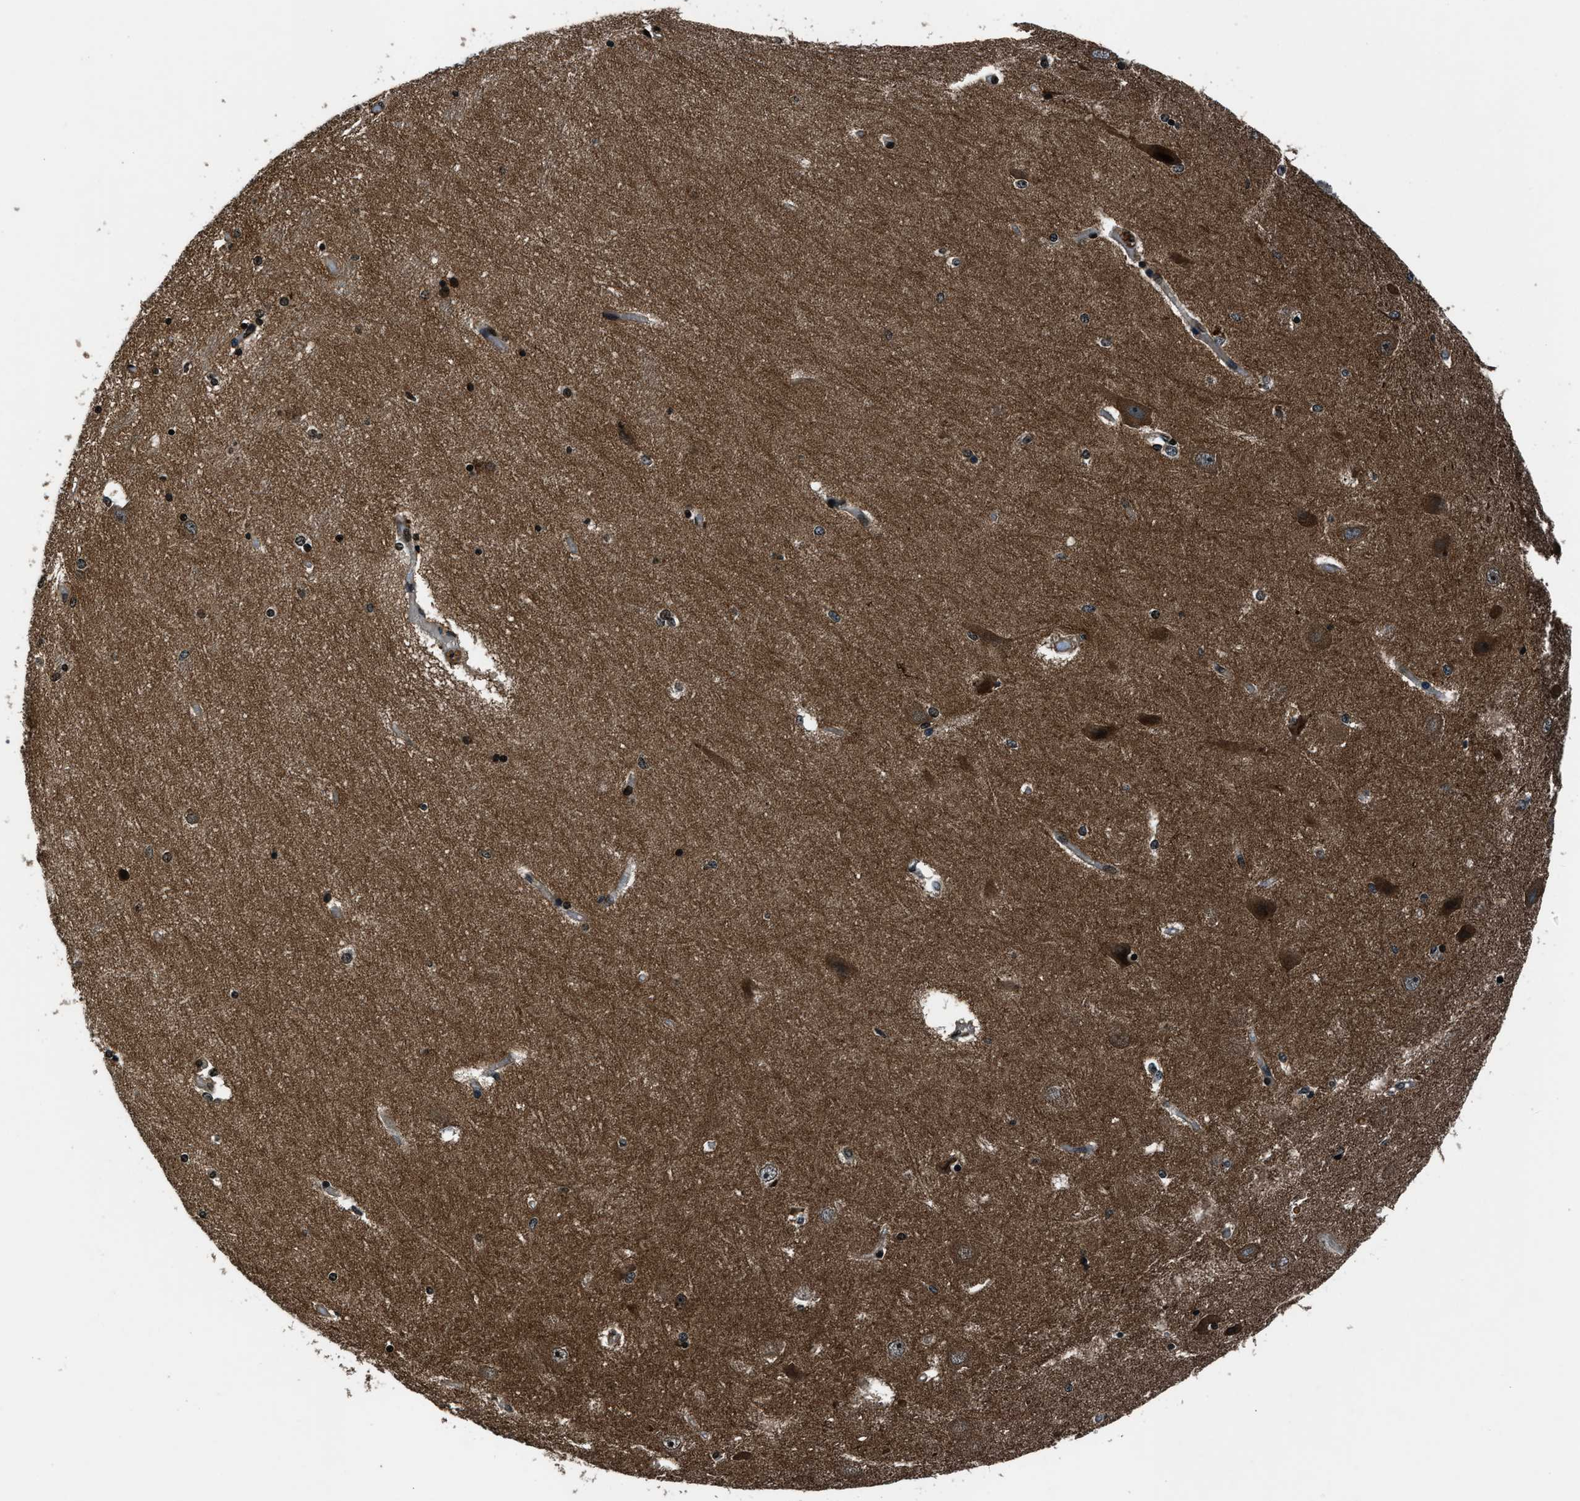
{"staining": {"intensity": "strong", "quantity": "25%-75%", "location": "nuclear"}, "tissue": "hippocampus", "cell_type": "Glial cells", "image_type": "normal", "snomed": [{"axis": "morphology", "description": "Normal tissue, NOS"}, {"axis": "topography", "description": "Hippocampus"}], "caption": "Strong nuclear positivity is seen in about 25%-75% of glial cells in benign hippocampus. The staining is performed using DAB brown chromogen to label protein expression. The nuclei are counter-stained blue using hematoxylin.", "gene": "ARHGEF11", "patient": {"sex": "female", "age": 54}}